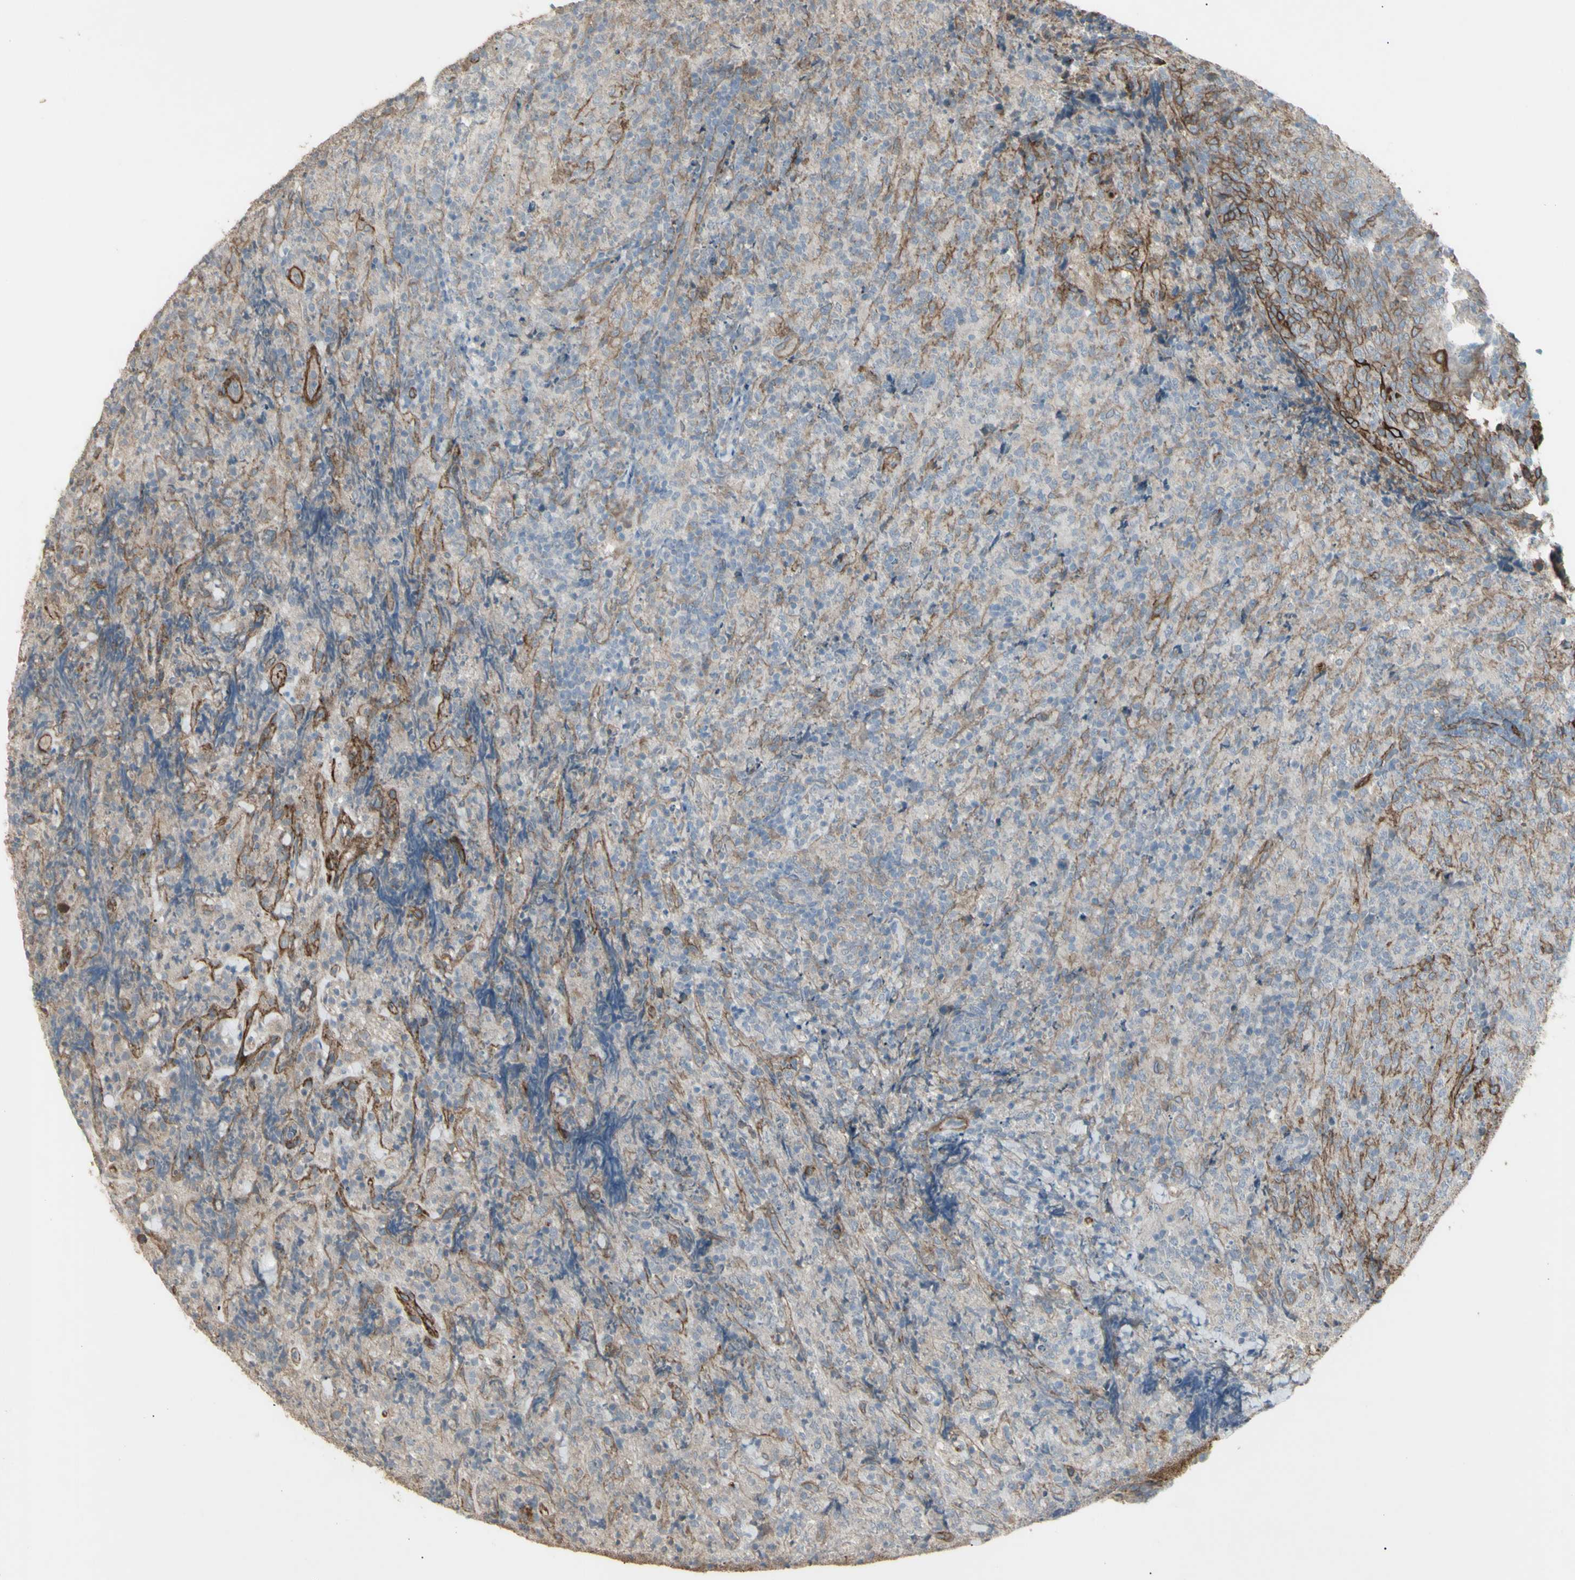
{"staining": {"intensity": "weak", "quantity": "<25%", "location": "cytoplasmic/membranous"}, "tissue": "lymphoma", "cell_type": "Tumor cells", "image_type": "cancer", "snomed": [{"axis": "morphology", "description": "Malignant lymphoma, non-Hodgkin's type, High grade"}, {"axis": "topography", "description": "Tonsil"}], "caption": "High-grade malignant lymphoma, non-Hodgkin's type stained for a protein using immunohistochemistry (IHC) reveals no expression tumor cells.", "gene": "CD276", "patient": {"sex": "female", "age": 36}}